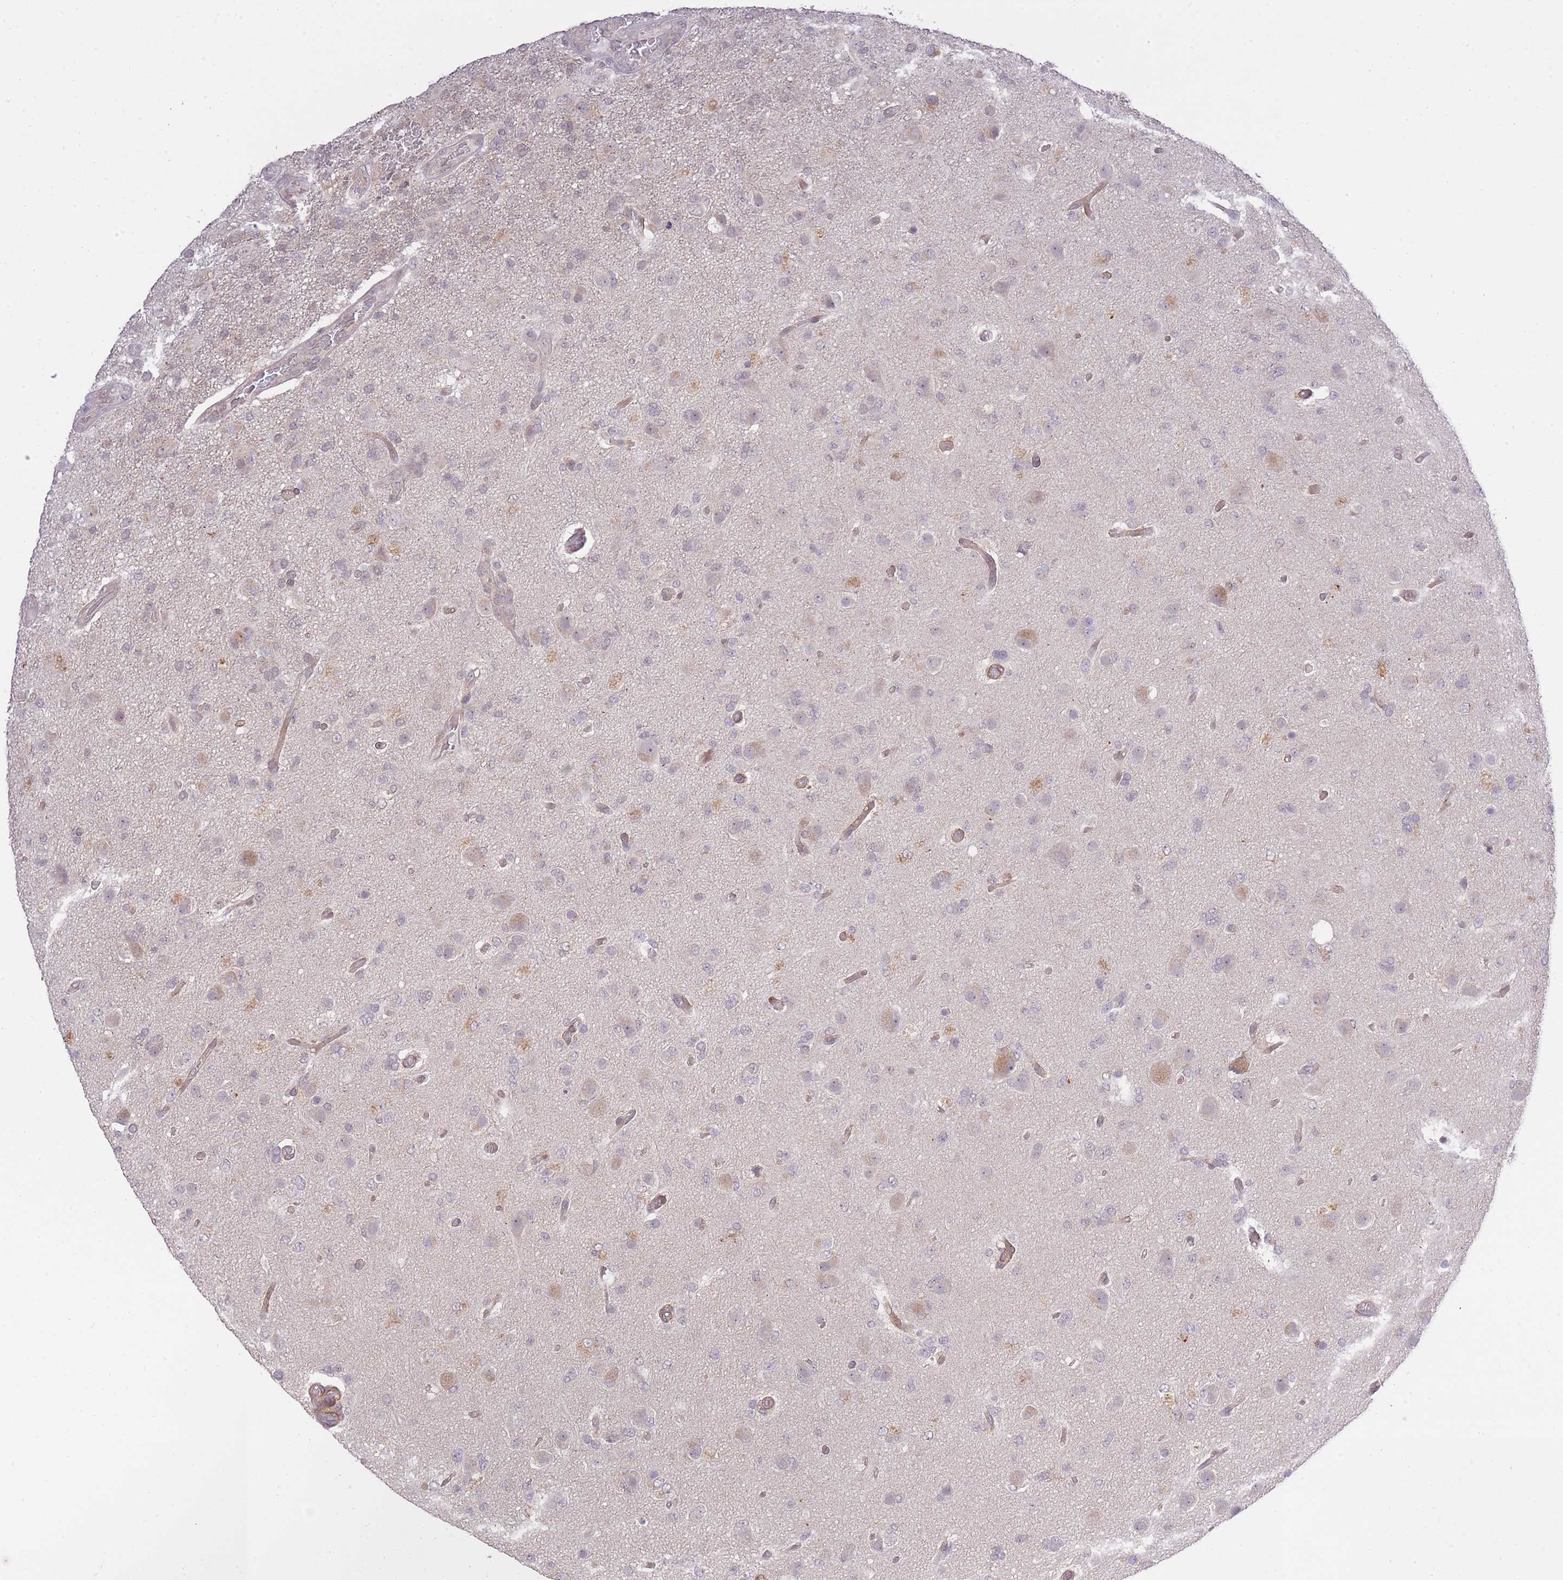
{"staining": {"intensity": "weak", "quantity": "<25%", "location": "nuclear"}, "tissue": "glioma", "cell_type": "Tumor cells", "image_type": "cancer", "snomed": [{"axis": "morphology", "description": "Glioma, malignant, High grade"}, {"axis": "topography", "description": "Brain"}], "caption": "Malignant glioma (high-grade) was stained to show a protein in brown. There is no significant expression in tumor cells.", "gene": "ELOA2", "patient": {"sex": "female", "age": 74}}